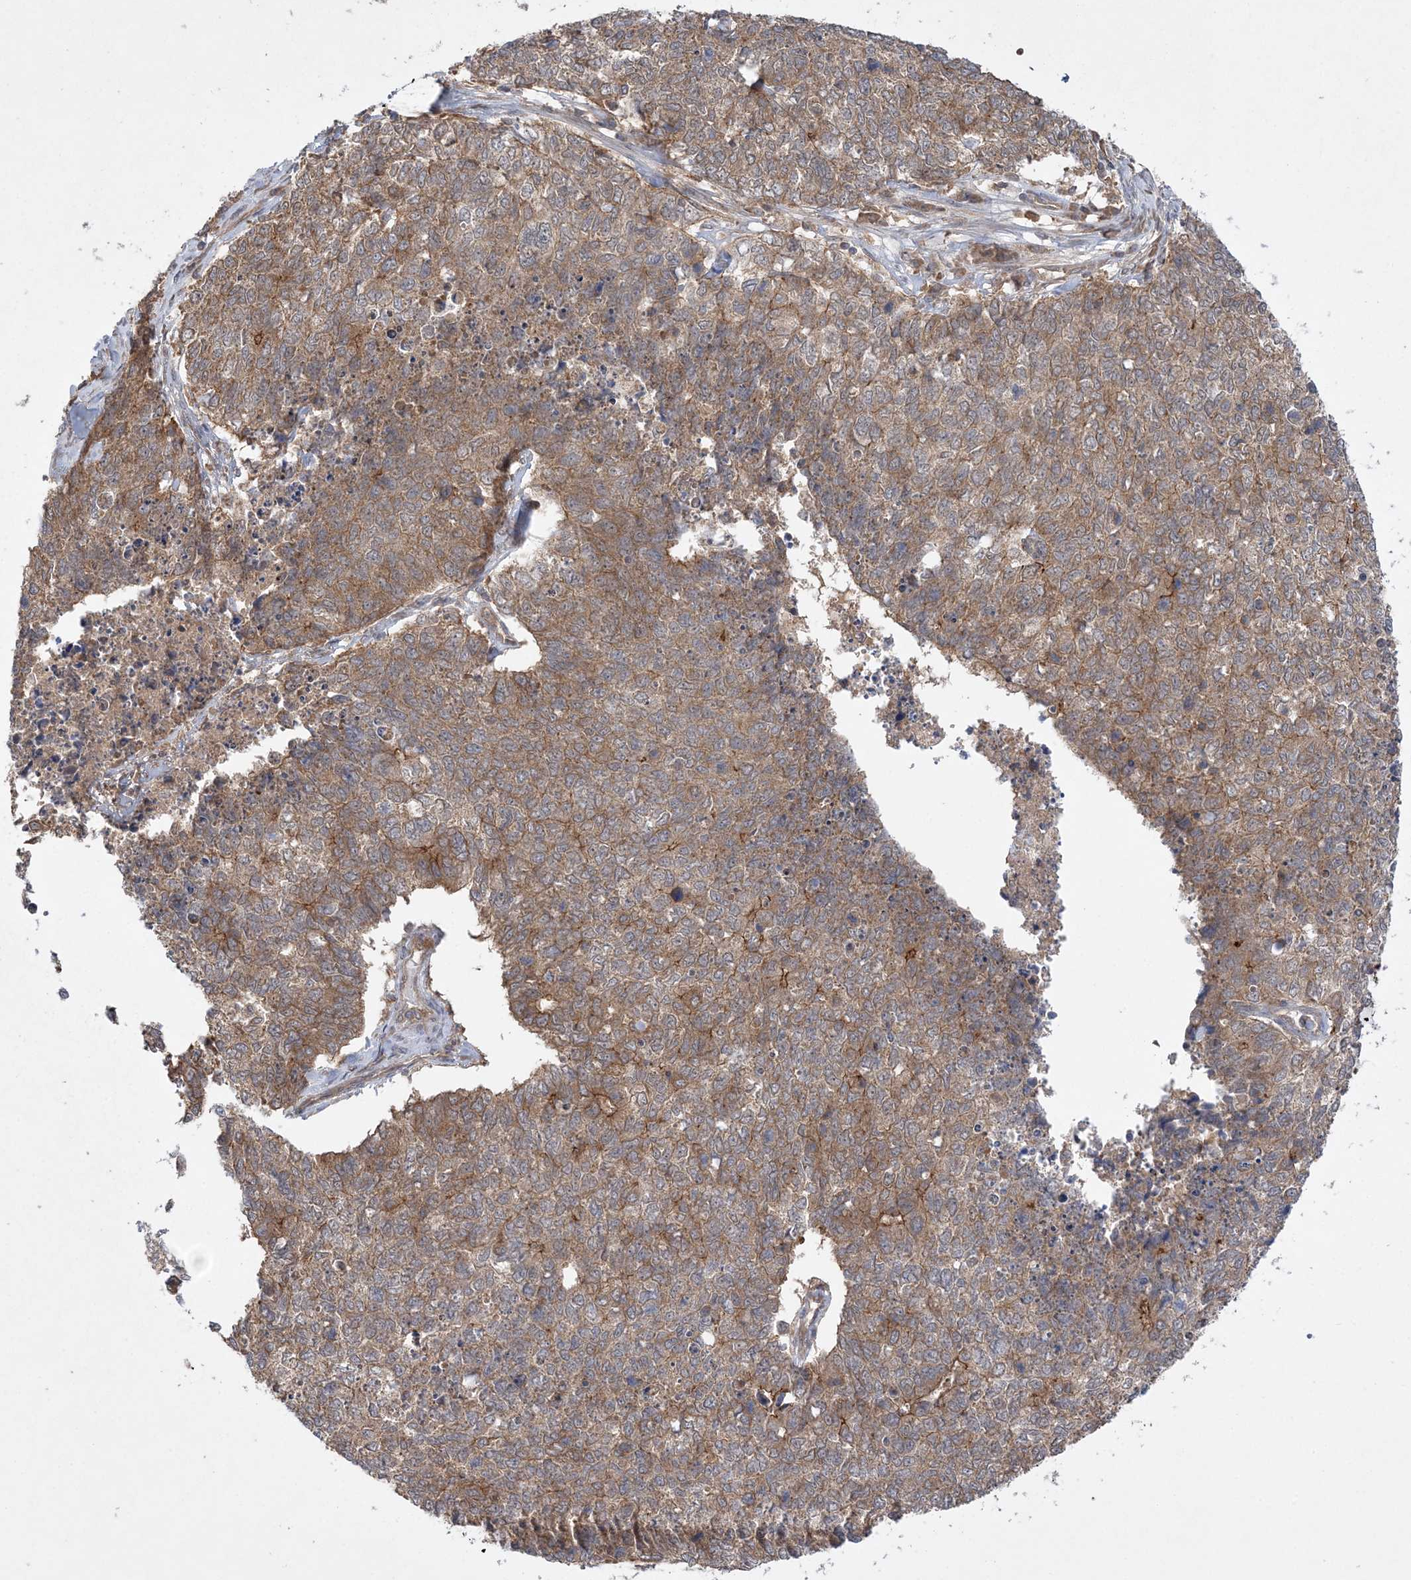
{"staining": {"intensity": "moderate", "quantity": ">75%", "location": "cytoplasmic/membranous"}, "tissue": "cervical cancer", "cell_type": "Tumor cells", "image_type": "cancer", "snomed": [{"axis": "morphology", "description": "Squamous cell carcinoma, NOS"}, {"axis": "topography", "description": "Cervix"}], "caption": "This is a photomicrograph of immunohistochemistry (IHC) staining of cervical squamous cell carcinoma, which shows moderate positivity in the cytoplasmic/membranous of tumor cells.", "gene": "MMADHC", "patient": {"sex": "female", "age": 63}}